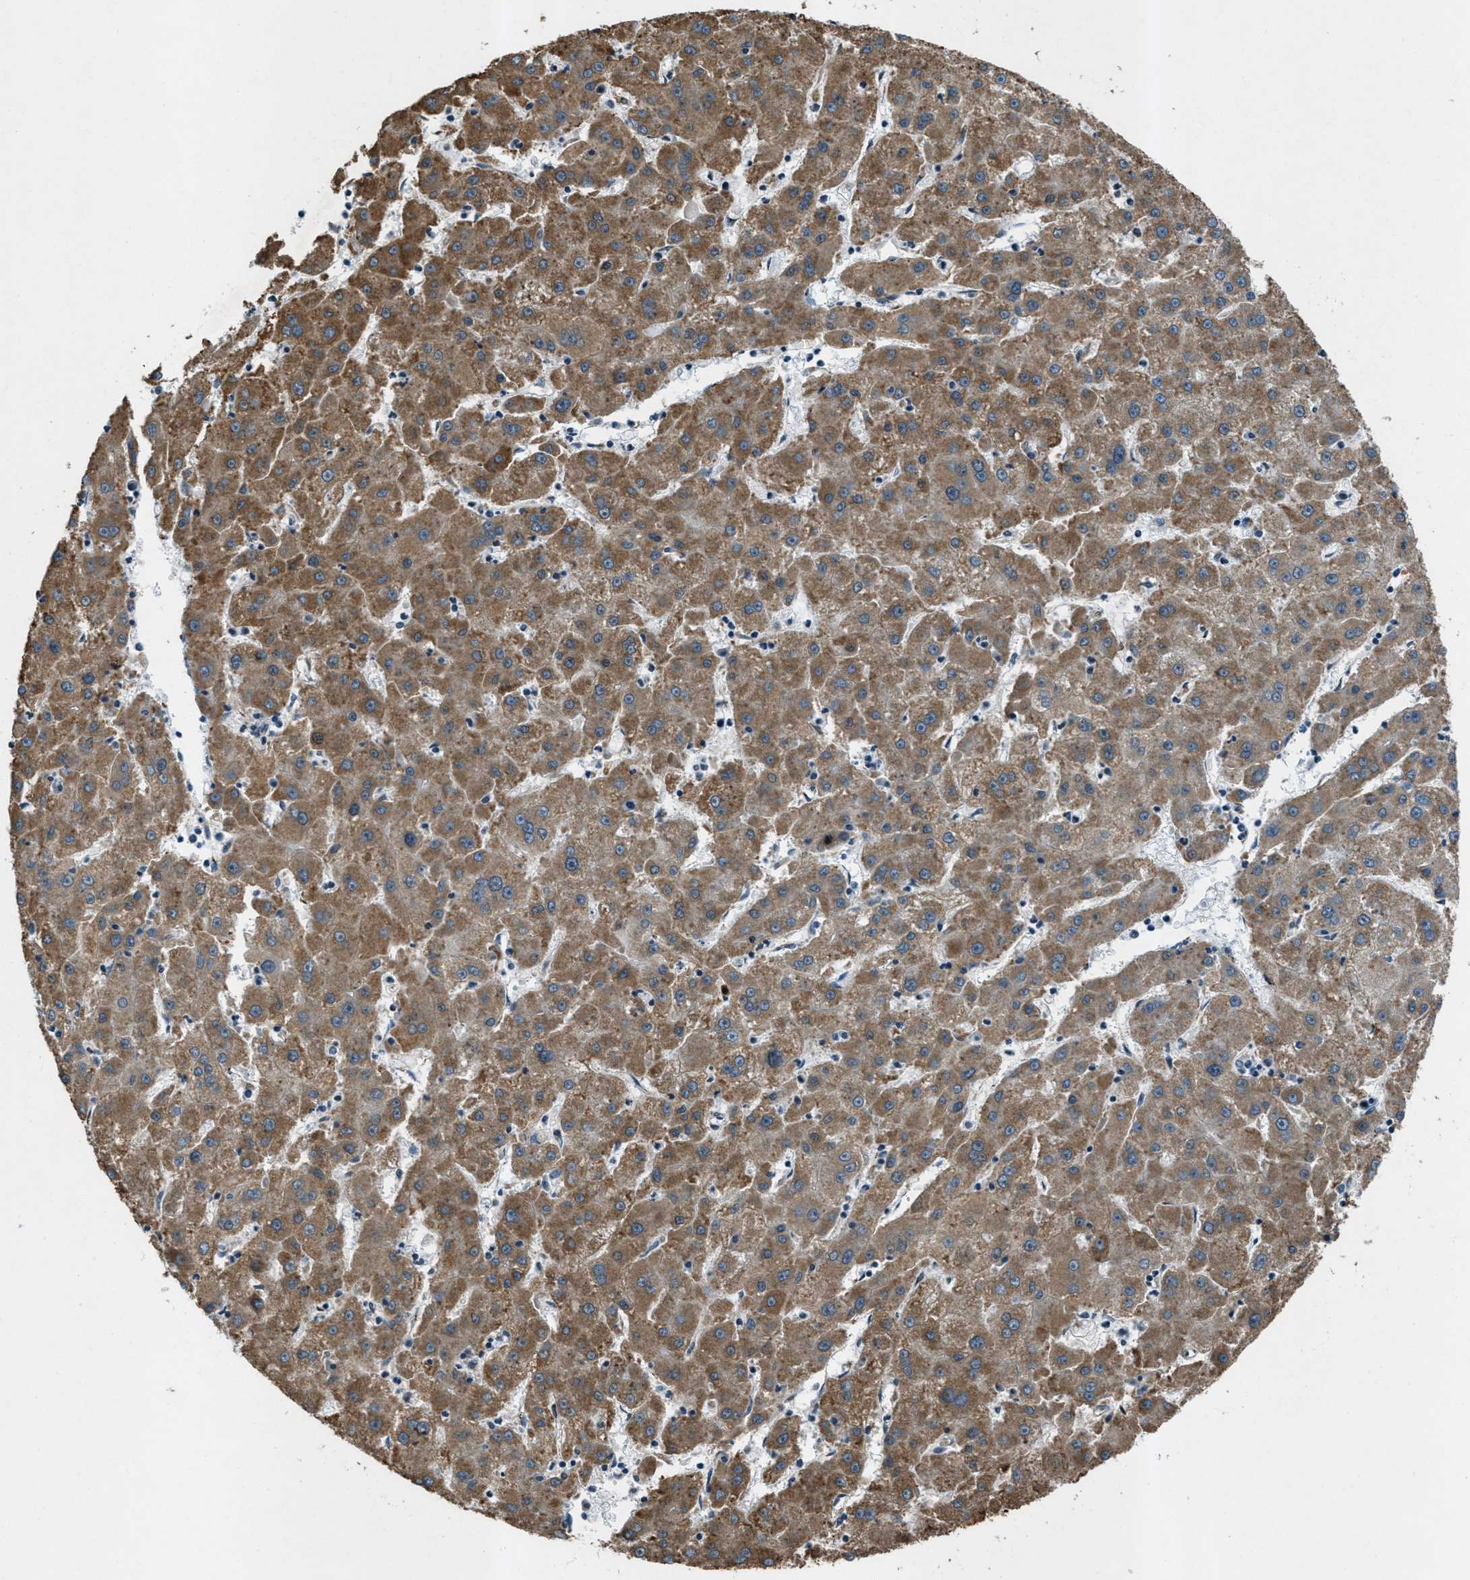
{"staining": {"intensity": "moderate", "quantity": ">75%", "location": "cytoplasmic/membranous"}, "tissue": "liver cancer", "cell_type": "Tumor cells", "image_type": "cancer", "snomed": [{"axis": "morphology", "description": "Carcinoma, Hepatocellular, NOS"}, {"axis": "topography", "description": "Liver"}], "caption": "Human liver cancer stained with a brown dye displays moderate cytoplasmic/membranous positive expression in approximately >75% of tumor cells.", "gene": "GPC6", "patient": {"sex": "male", "age": 72}}